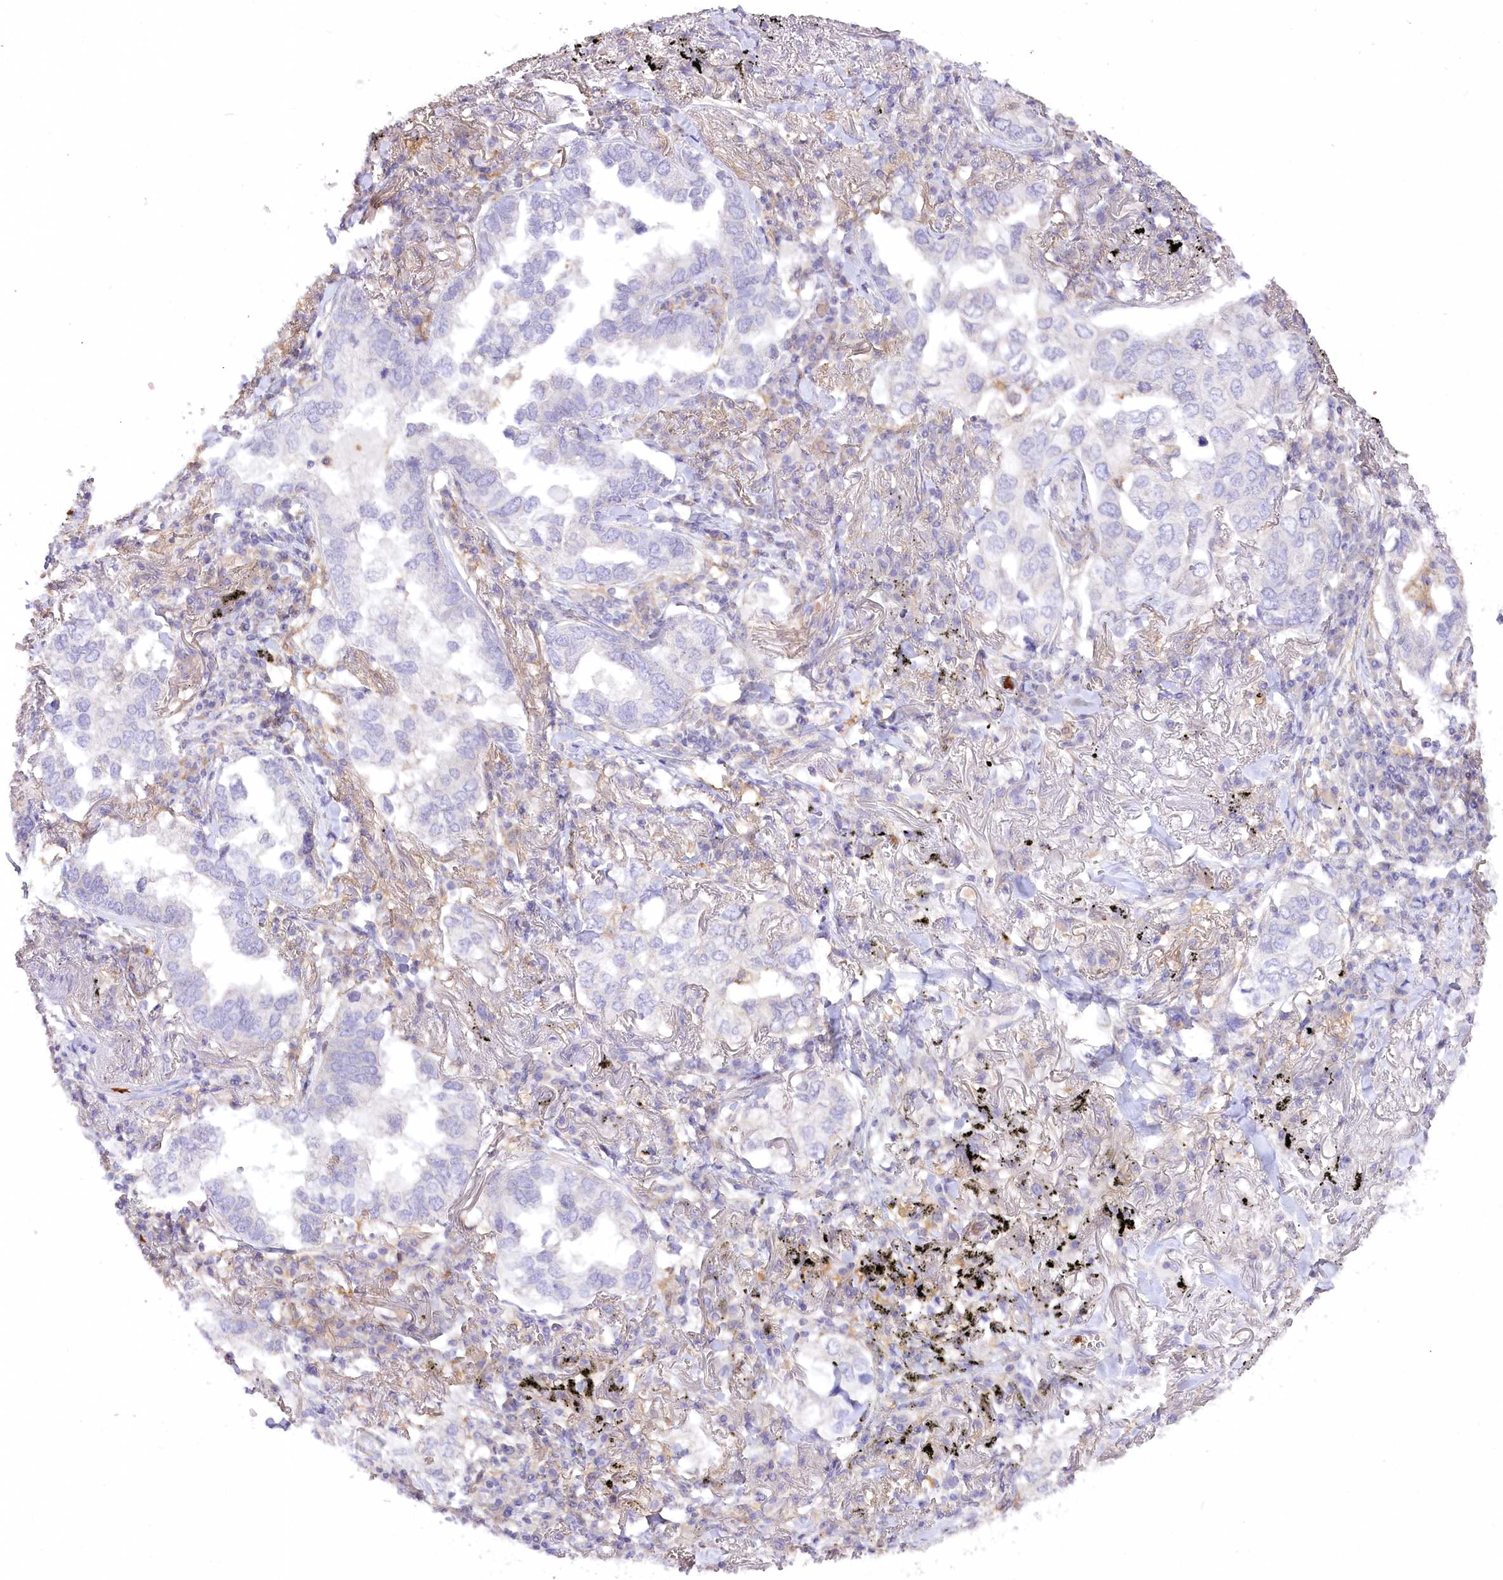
{"staining": {"intensity": "negative", "quantity": "none", "location": "none"}, "tissue": "lung cancer", "cell_type": "Tumor cells", "image_type": "cancer", "snomed": [{"axis": "morphology", "description": "Adenocarcinoma, NOS"}, {"axis": "topography", "description": "Lung"}], "caption": "This is an immunohistochemistry image of human adenocarcinoma (lung). There is no positivity in tumor cells.", "gene": "DPYD", "patient": {"sex": "male", "age": 65}}